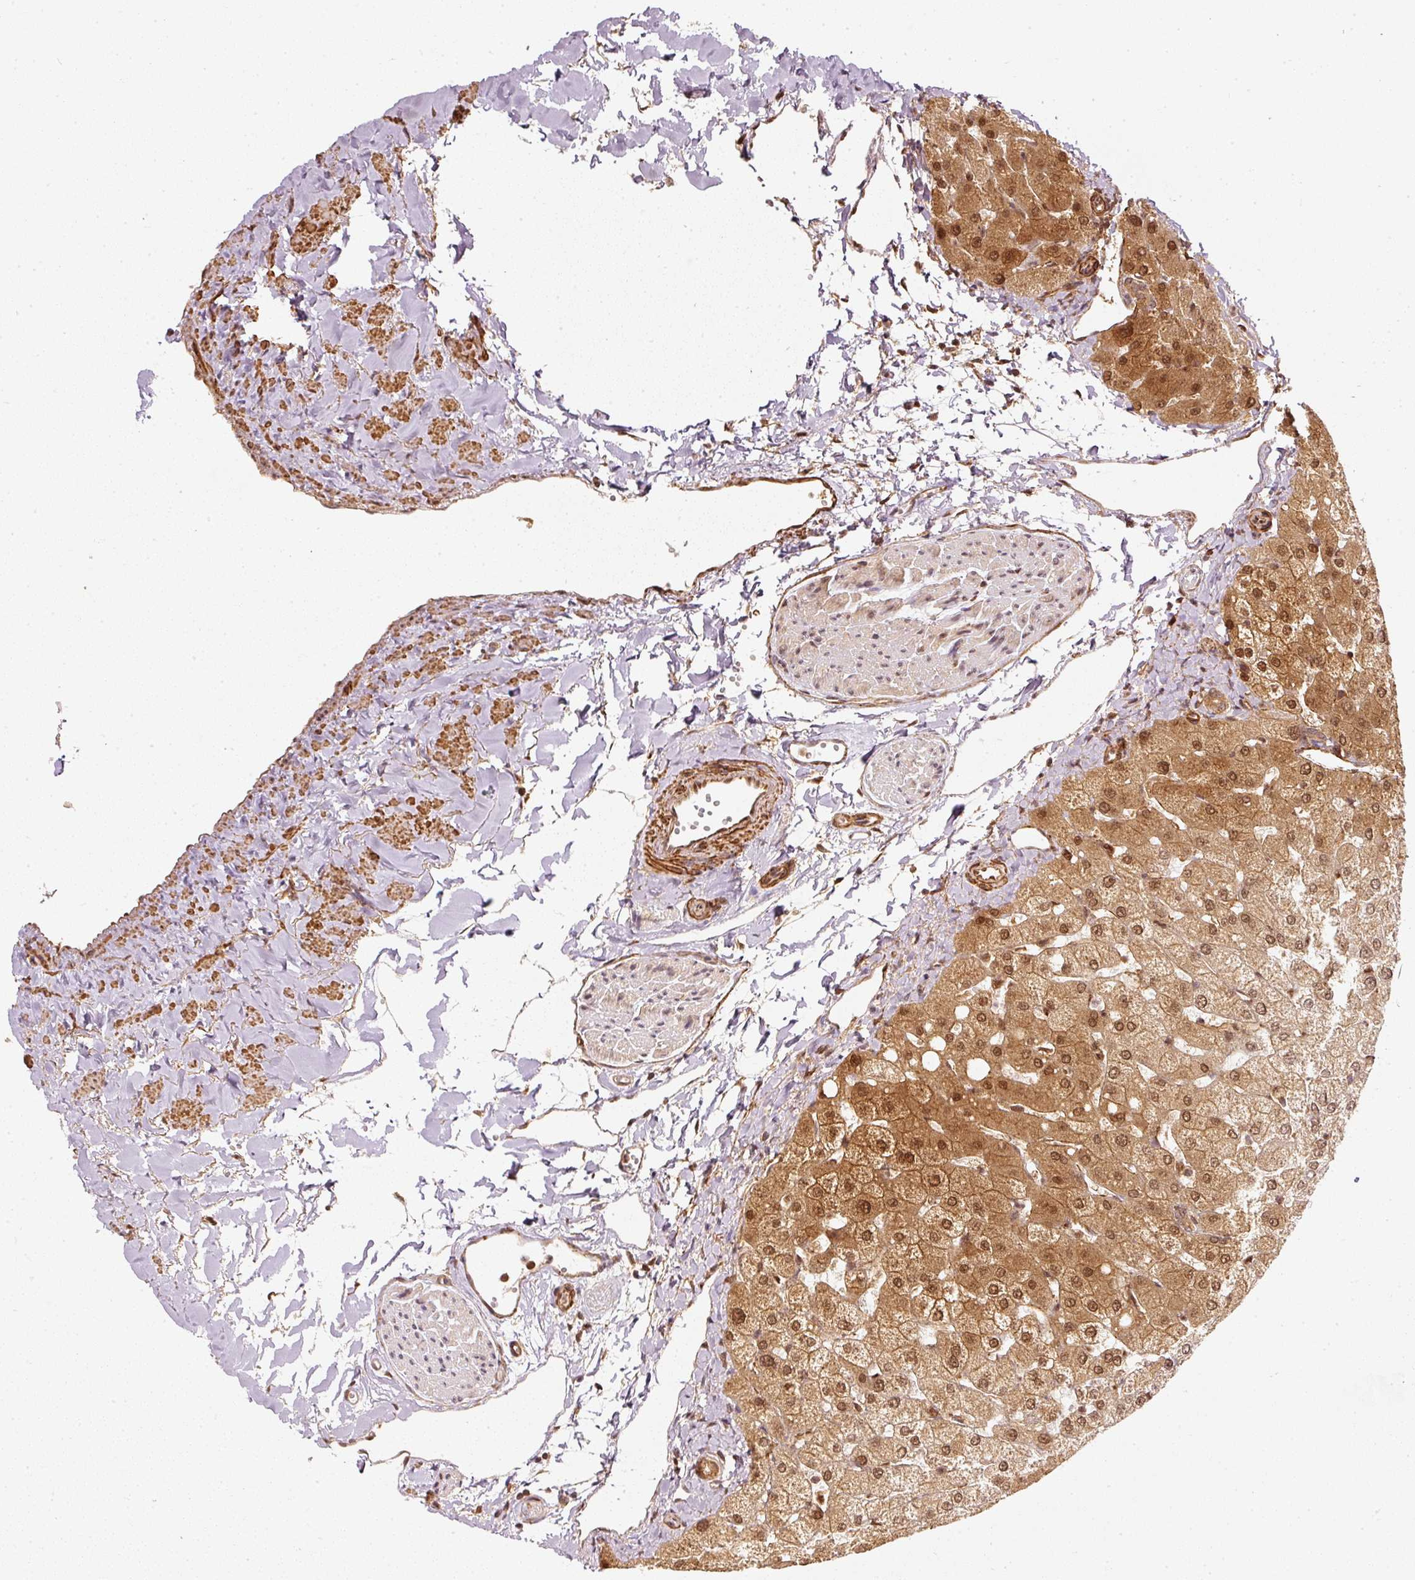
{"staining": {"intensity": "moderate", "quantity": ">75%", "location": "cytoplasmic/membranous,nuclear"}, "tissue": "liver", "cell_type": "Cholangiocytes", "image_type": "normal", "snomed": [{"axis": "morphology", "description": "Normal tissue, NOS"}, {"axis": "topography", "description": "Liver"}], "caption": "Immunohistochemistry (IHC) image of unremarkable human liver stained for a protein (brown), which shows medium levels of moderate cytoplasmic/membranous,nuclear positivity in approximately >75% of cholangiocytes.", "gene": "PSMD1", "patient": {"sex": "female", "age": 54}}